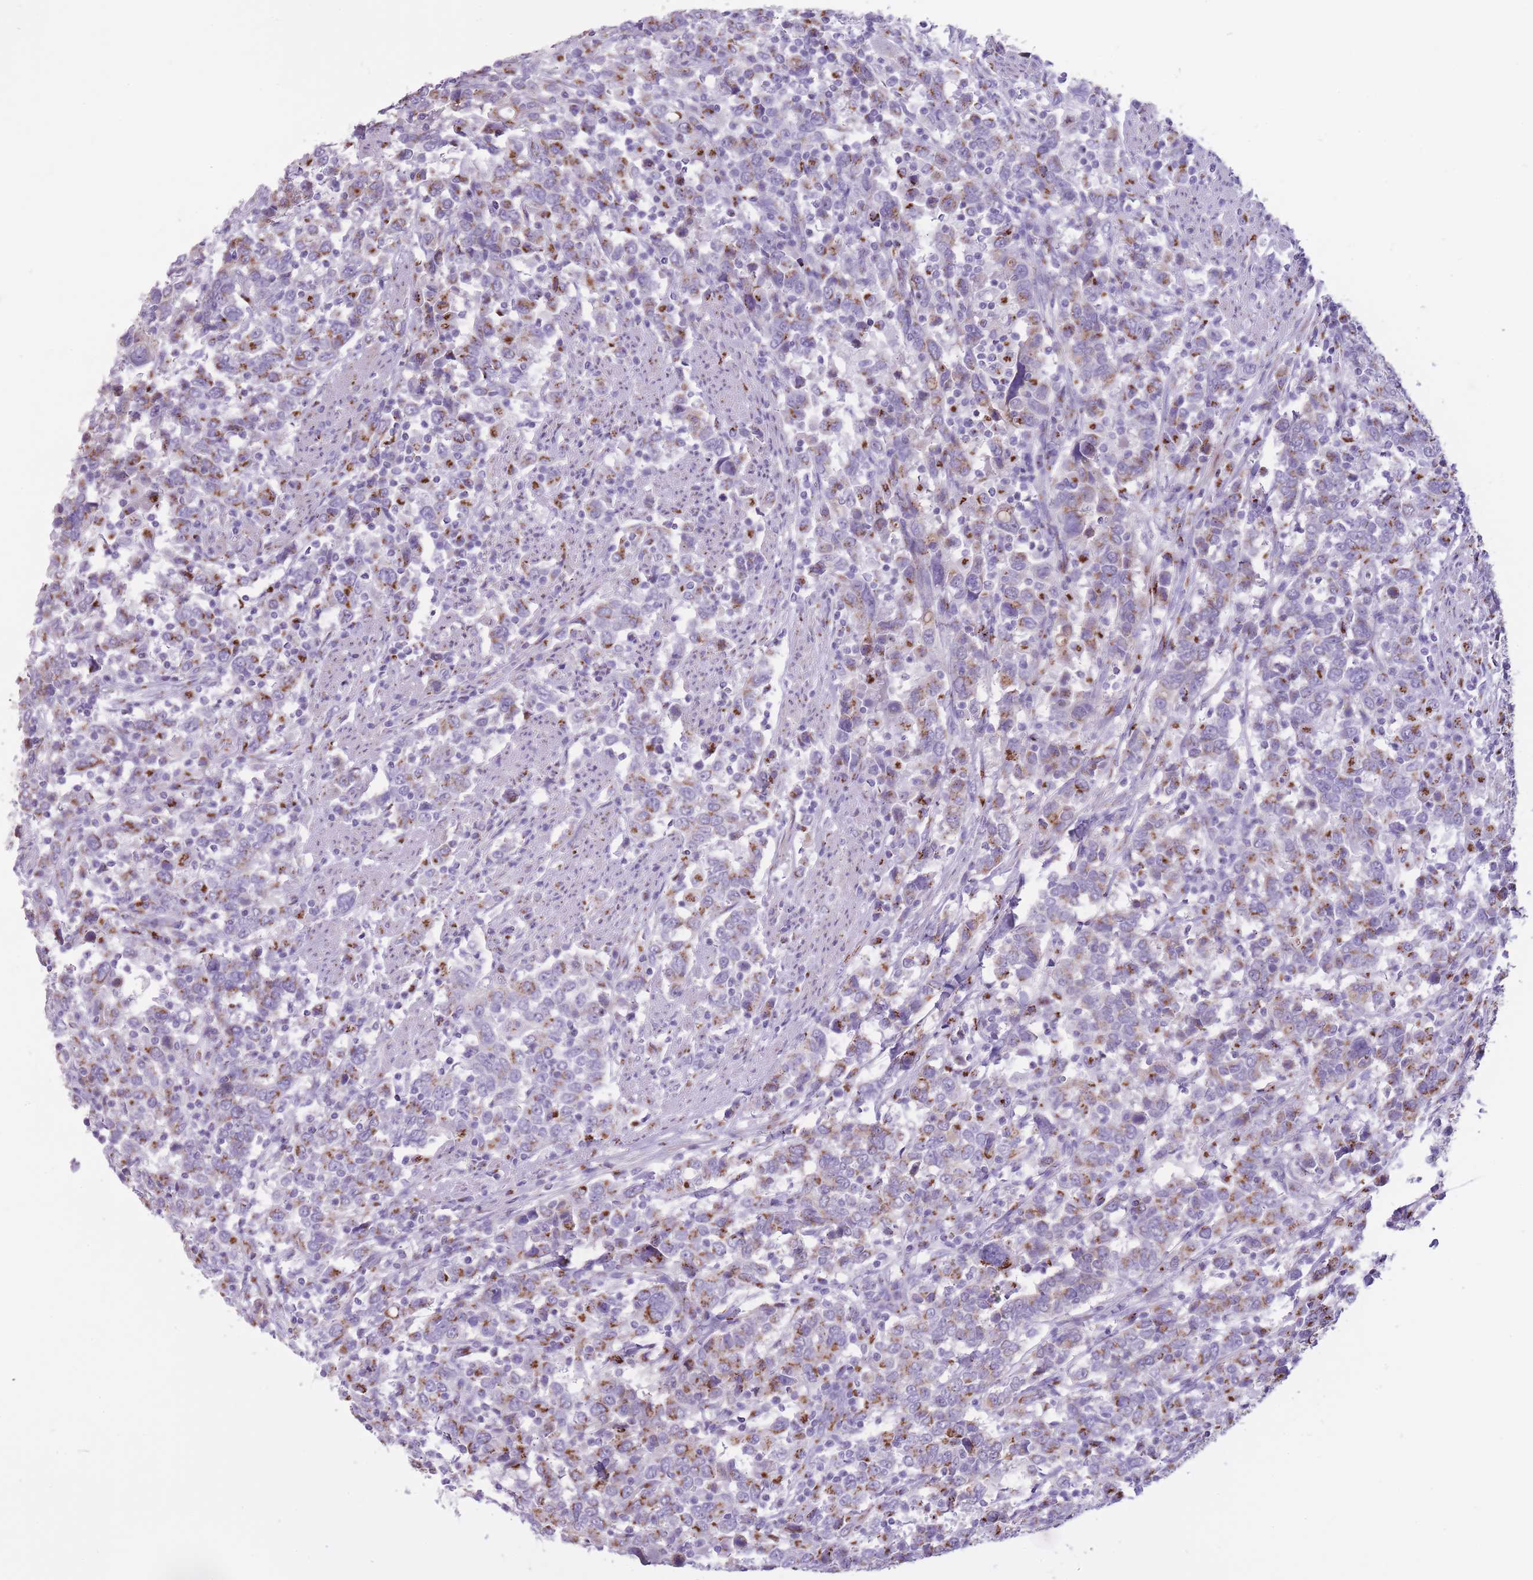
{"staining": {"intensity": "moderate", "quantity": ">75%", "location": "cytoplasmic/membranous"}, "tissue": "urothelial cancer", "cell_type": "Tumor cells", "image_type": "cancer", "snomed": [{"axis": "morphology", "description": "Urothelial carcinoma, High grade"}, {"axis": "topography", "description": "Urinary bladder"}], "caption": "High-magnification brightfield microscopy of urothelial cancer stained with DAB (brown) and counterstained with hematoxylin (blue). tumor cells exhibit moderate cytoplasmic/membranous staining is present in about>75% of cells. (DAB (3,3'-diaminobenzidine) = brown stain, brightfield microscopy at high magnification).", "gene": "B4GALT2", "patient": {"sex": "male", "age": 61}}